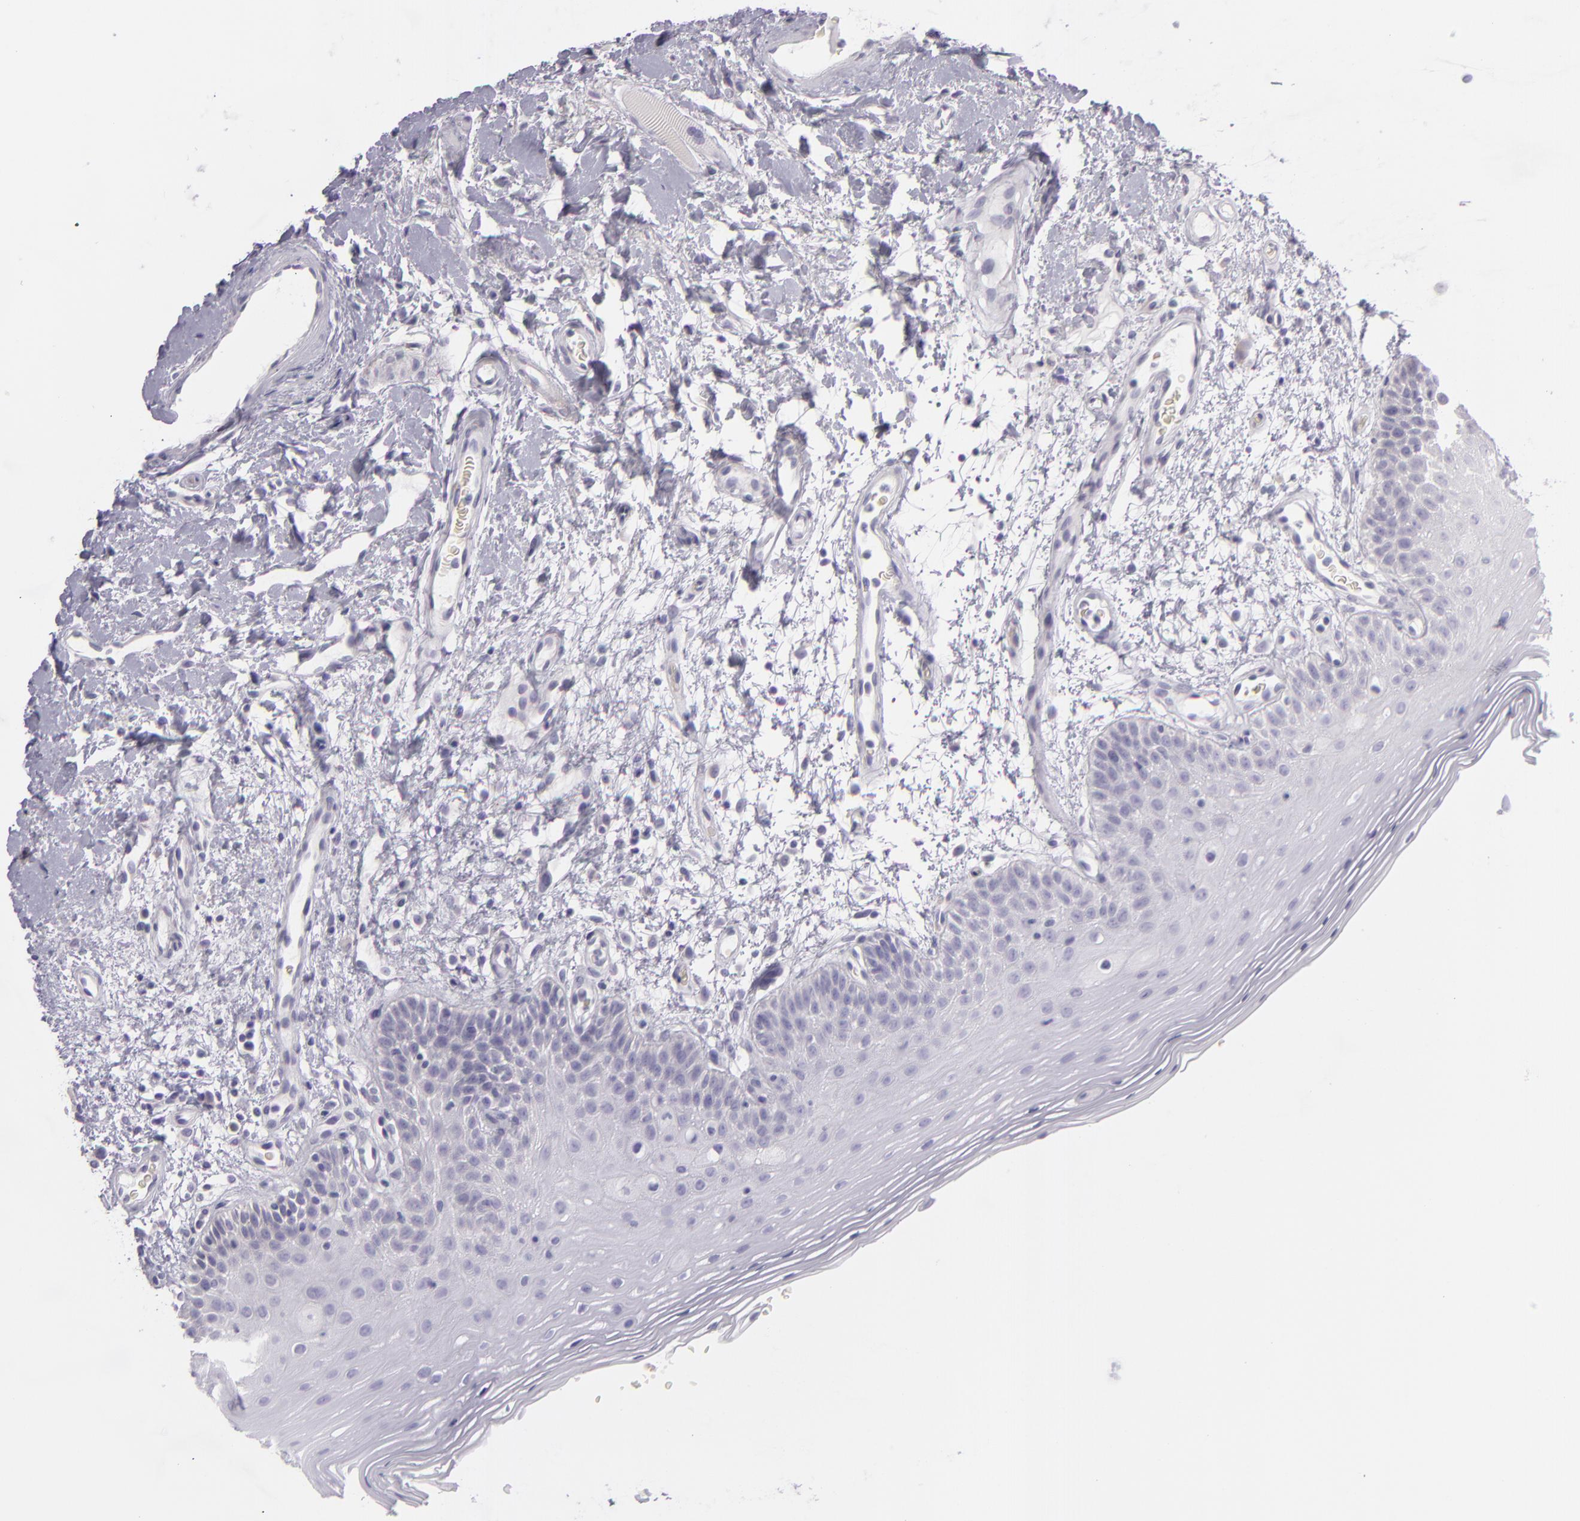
{"staining": {"intensity": "negative", "quantity": "none", "location": "none"}, "tissue": "oral mucosa", "cell_type": "Squamous epithelial cells", "image_type": "normal", "snomed": [{"axis": "morphology", "description": "Normal tissue, NOS"}, {"axis": "morphology", "description": "Squamous cell carcinoma, NOS"}, {"axis": "topography", "description": "Skeletal muscle"}, {"axis": "topography", "description": "Oral tissue"}, {"axis": "topography", "description": "Head-Neck"}], "caption": "IHC of normal human oral mucosa shows no positivity in squamous epithelial cells.", "gene": "ZC3H7B", "patient": {"sex": "male", "age": 71}}